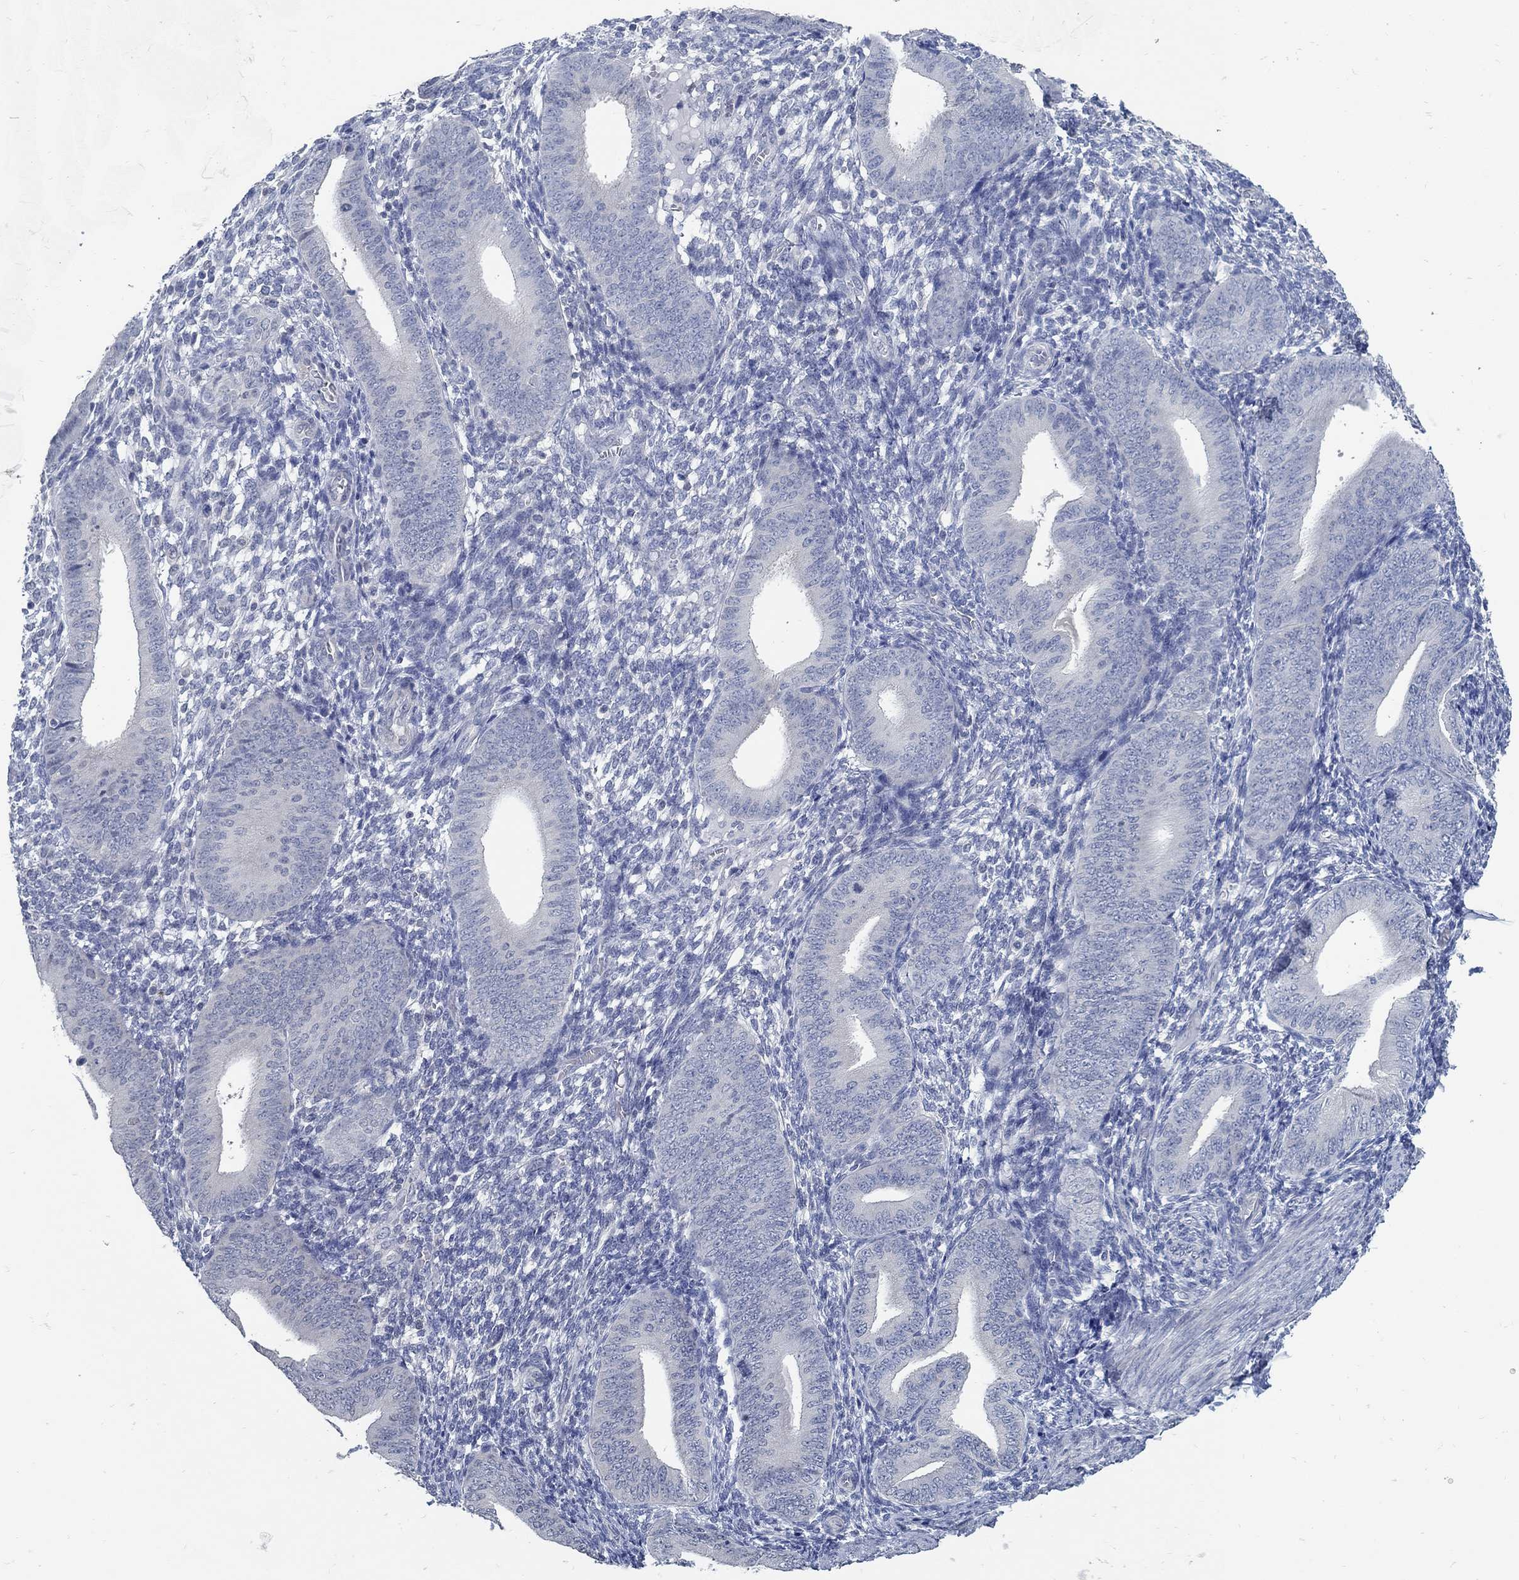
{"staining": {"intensity": "negative", "quantity": "none", "location": "none"}, "tissue": "endometrium", "cell_type": "Cells in endometrial stroma", "image_type": "normal", "snomed": [{"axis": "morphology", "description": "Normal tissue, NOS"}, {"axis": "topography", "description": "Endometrium"}], "caption": "Cells in endometrial stroma are negative for protein expression in normal human endometrium. (Stains: DAB (3,3'-diaminobenzidine) immunohistochemistry with hematoxylin counter stain, Microscopy: brightfield microscopy at high magnification).", "gene": "PCDH11X", "patient": {"sex": "female", "age": 39}}